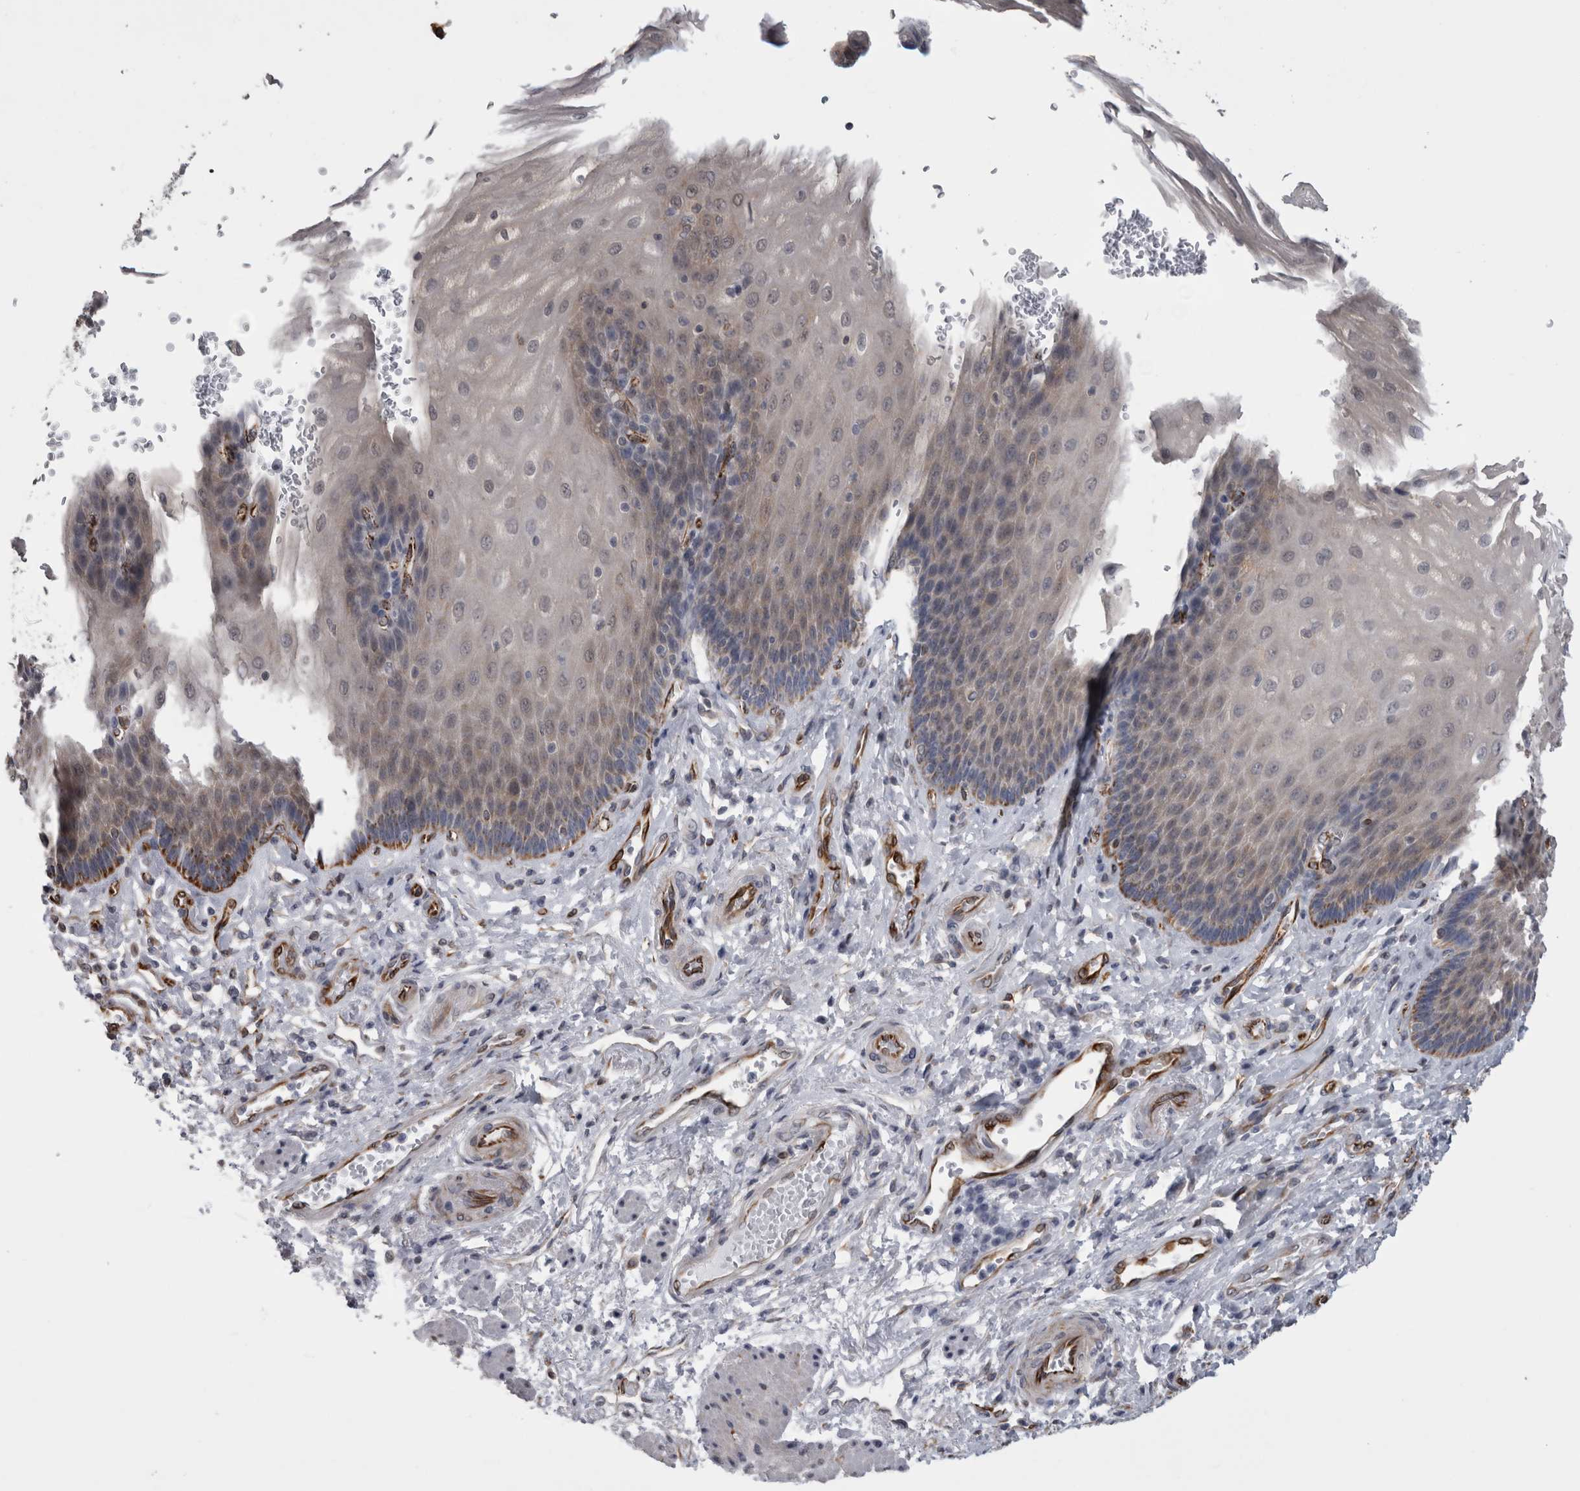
{"staining": {"intensity": "moderate", "quantity": "<25%", "location": "cytoplasmic/membranous"}, "tissue": "esophagus", "cell_type": "Squamous epithelial cells", "image_type": "normal", "snomed": [{"axis": "morphology", "description": "Normal tissue, NOS"}, {"axis": "topography", "description": "Esophagus"}], "caption": "A high-resolution histopathology image shows immunohistochemistry (IHC) staining of normal esophagus, which shows moderate cytoplasmic/membranous positivity in about <25% of squamous epithelial cells. The staining was performed using DAB (3,3'-diaminobenzidine), with brown indicating positive protein expression. Nuclei are stained blue with hematoxylin.", "gene": "ACOT7", "patient": {"sex": "male", "age": 54}}